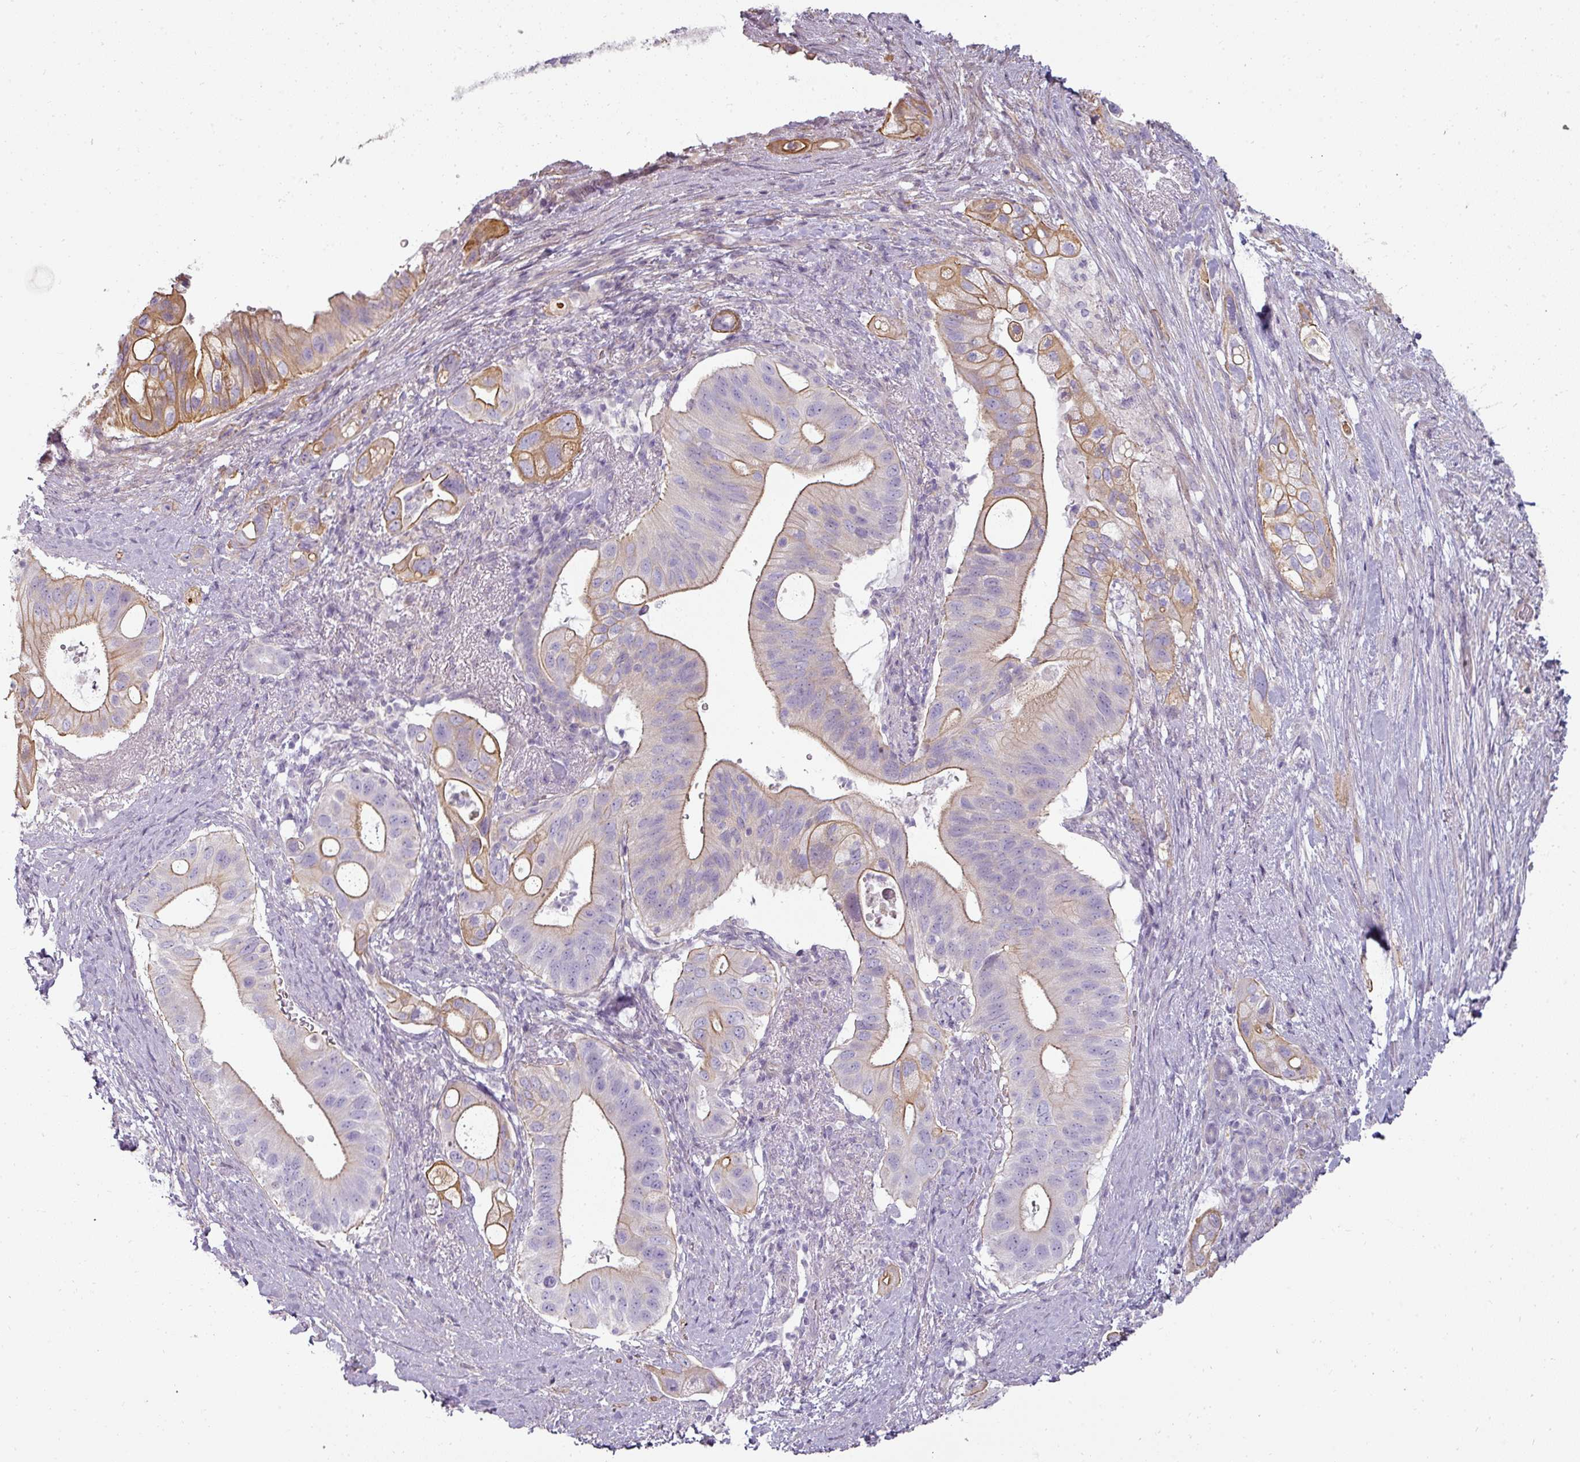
{"staining": {"intensity": "moderate", "quantity": "25%-75%", "location": "cytoplasmic/membranous"}, "tissue": "pancreatic cancer", "cell_type": "Tumor cells", "image_type": "cancer", "snomed": [{"axis": "morphology", "description": "Adenocarcinoma, NOS"}, {"axis": "topography", "description": "Pancreas"}], "caption": "IHC (DAB) staining of pancreatic adenocarcinoma displays moderate cytoplasmic/membranous protein expression in approximately 25%-75% of tumor cells.", "gene": "ASB1", "patient": {"sex": "female", "age": 72}}